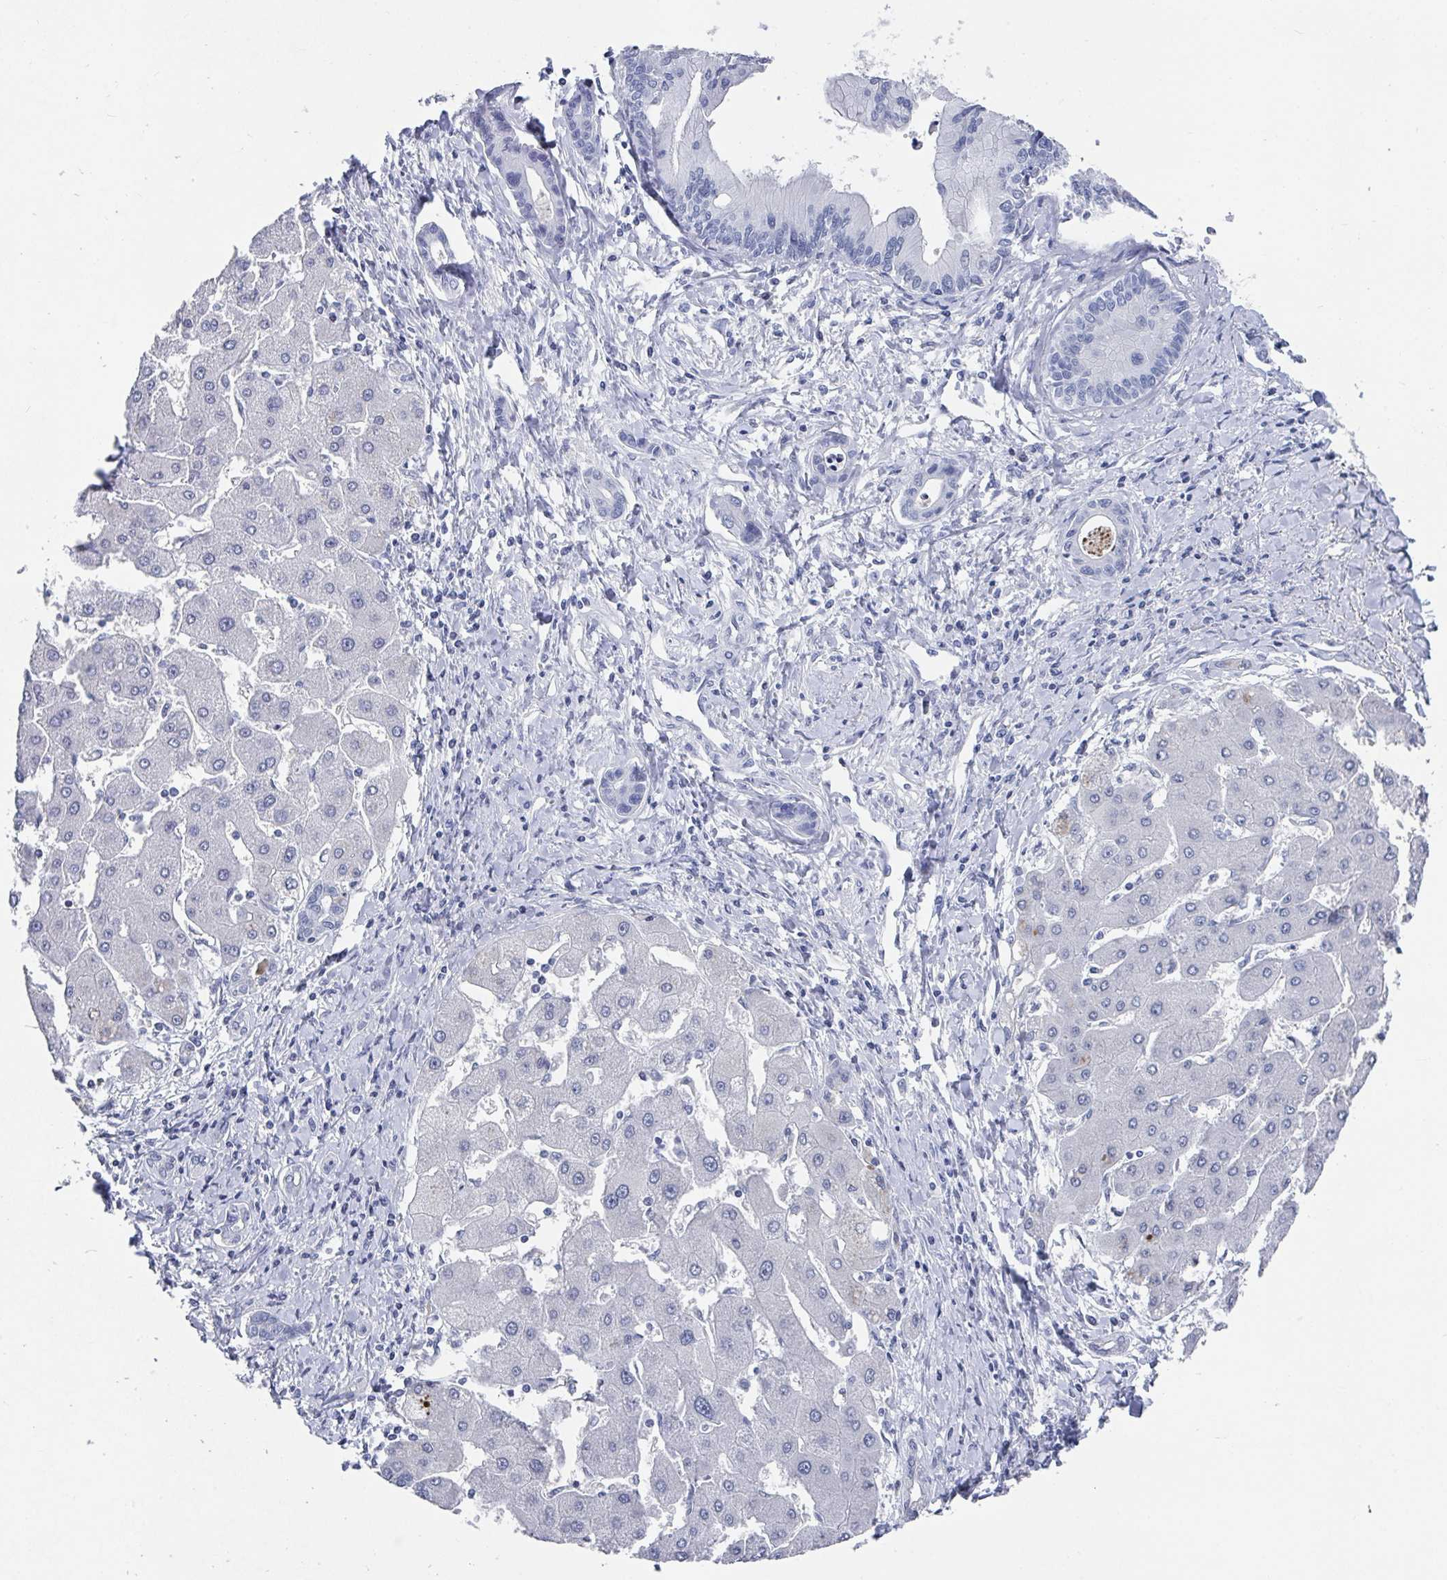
{"staining": {"intensity": "negative", "quantity": "none", "location": "none"}, "tissue": "liver cancer", "cell_type": "Tumor cells", "image_type": "cancer", "snomed": [{"axis": "morphology", "description": "Cholangiocarcinoma"}, {"axis": "topography", "description": "Liver"}], "caption": "Immunohistochemistry photomicrograph of liver cancer (cholangiocarcinoma) stained for a protein (brown), which demonstrates no expression in tumor cells. (DAB (3,3'-diaminobenzidine) immunohistochemistry visualized using brightfield microscopy, high magnification).", "gene": "CAMKV", "patient": {"sex": "male", "age": 66}}